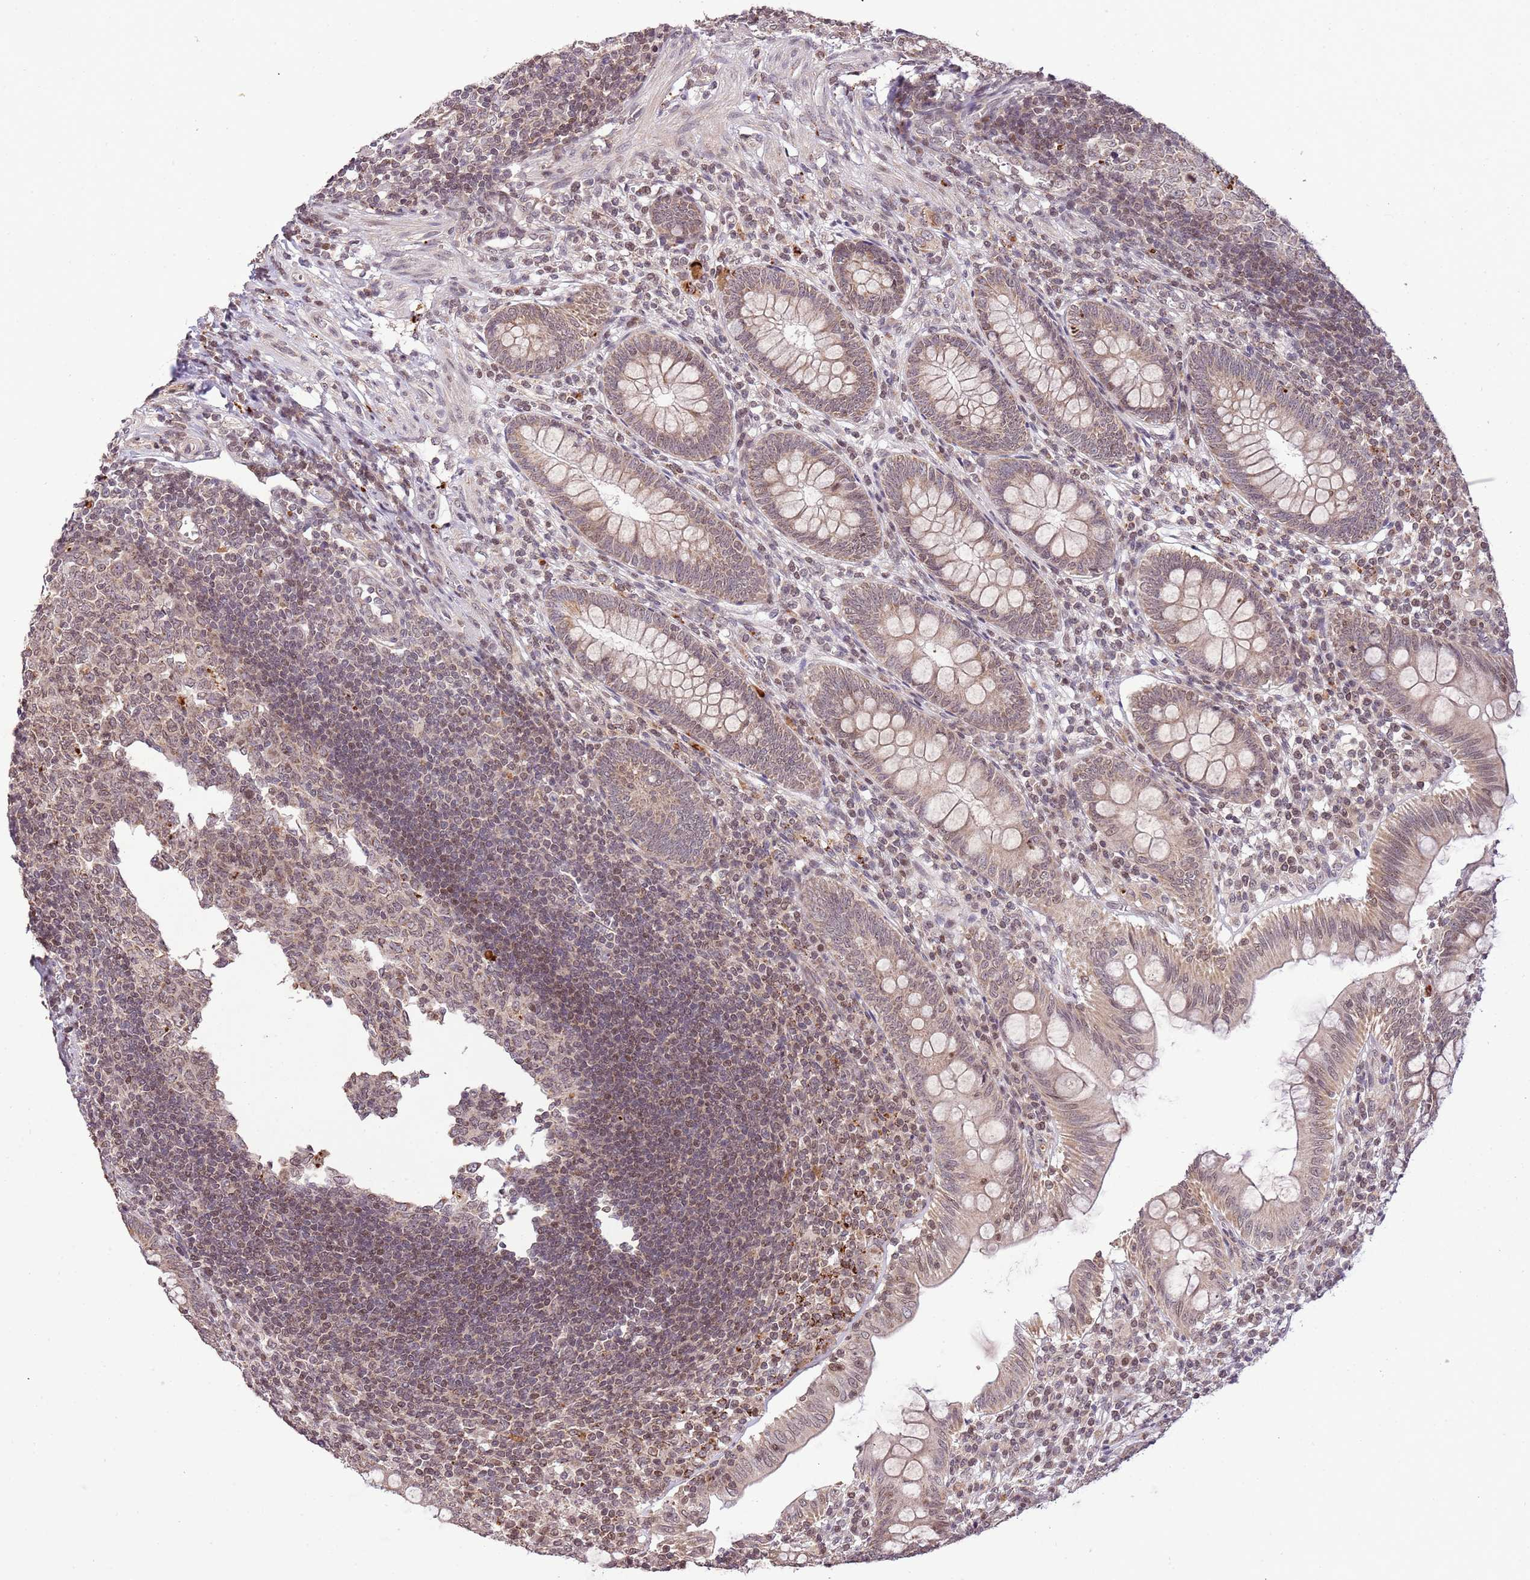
{"staining": {"intensity": "moderate", "quantity": "<25%", "location": "cytoplasmic/membranous,nuclear"}, "tissue": "appendix", "cell_type": "Glandular cells", "image_type": "normal", "snomed": [{"axis": "morphology", "description": "Normal tissue, NOS"}, {"axis": "topography", "description": "Appendix"}], "caption": "High-power microscopy captured an IHC photomicrograph of unremarkable appendix, revealing moderate cytoplasmic/membranous,nuclear expression in approximately <25% of glandular cells. Using DAB (brown) and hematoxylin (blue) stains, captured at high magnification using brightfield microscopy.", "gene": "SAMSN1", "patient": {"sex": "male", "age": 14}}